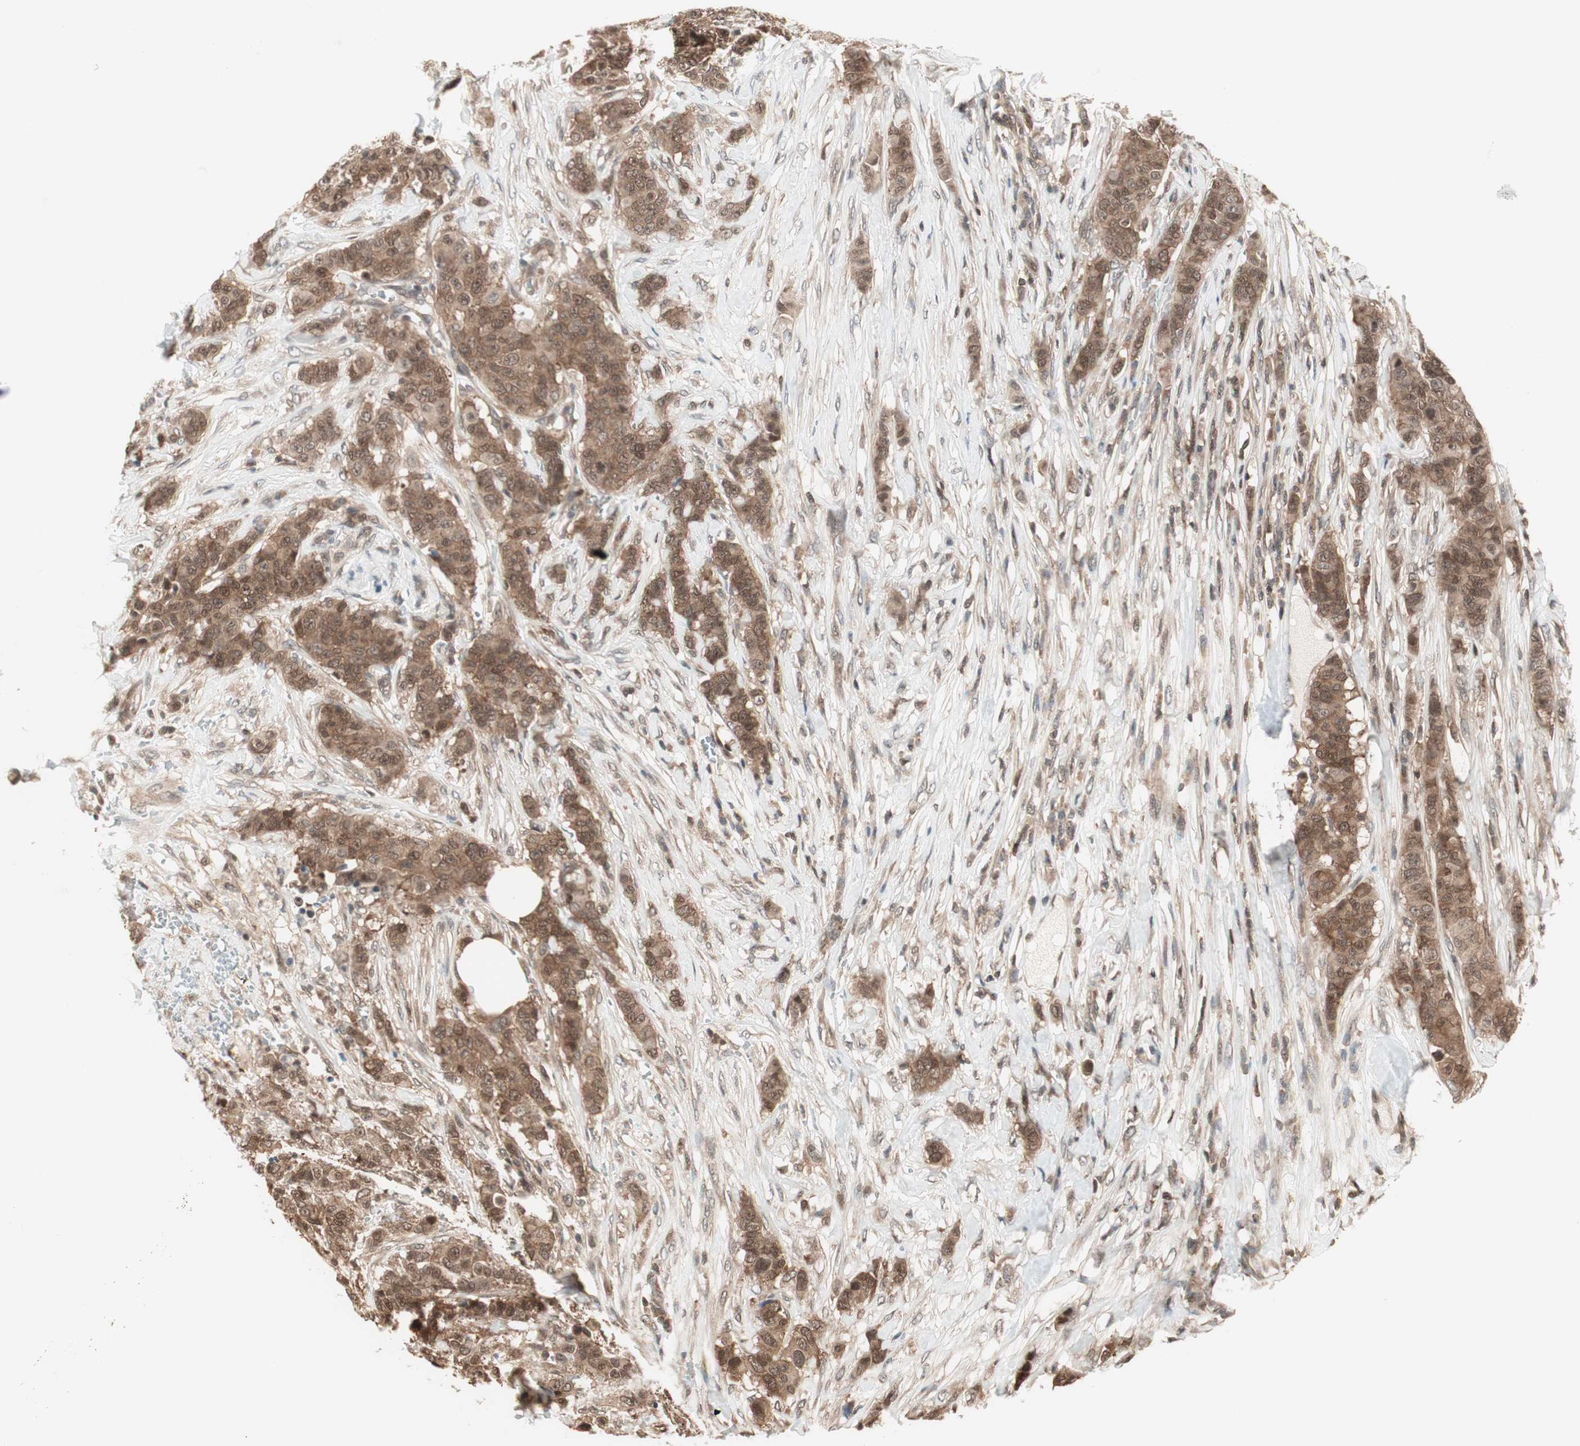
{"staining": {"intensity": "moderate", "quantity": ">75%", "location": "cytoplasmic/membranous,nuclear"}, "tissue": "breast cancer", "cell_type": "Tumor cells", "image_type": "cancer", "snomed": [{"axis": "morphology", "description": "Duct carcinoma"}, {"axis": "topography", "description": "Breast"}], "caption": "A brown stain highlights moderate cytoplasmic/membranous and nuclear staining of a protein in breast cancer tumor cells.", "gene": "UBE2I", "patient": {"sex": "female", "age": 40}}